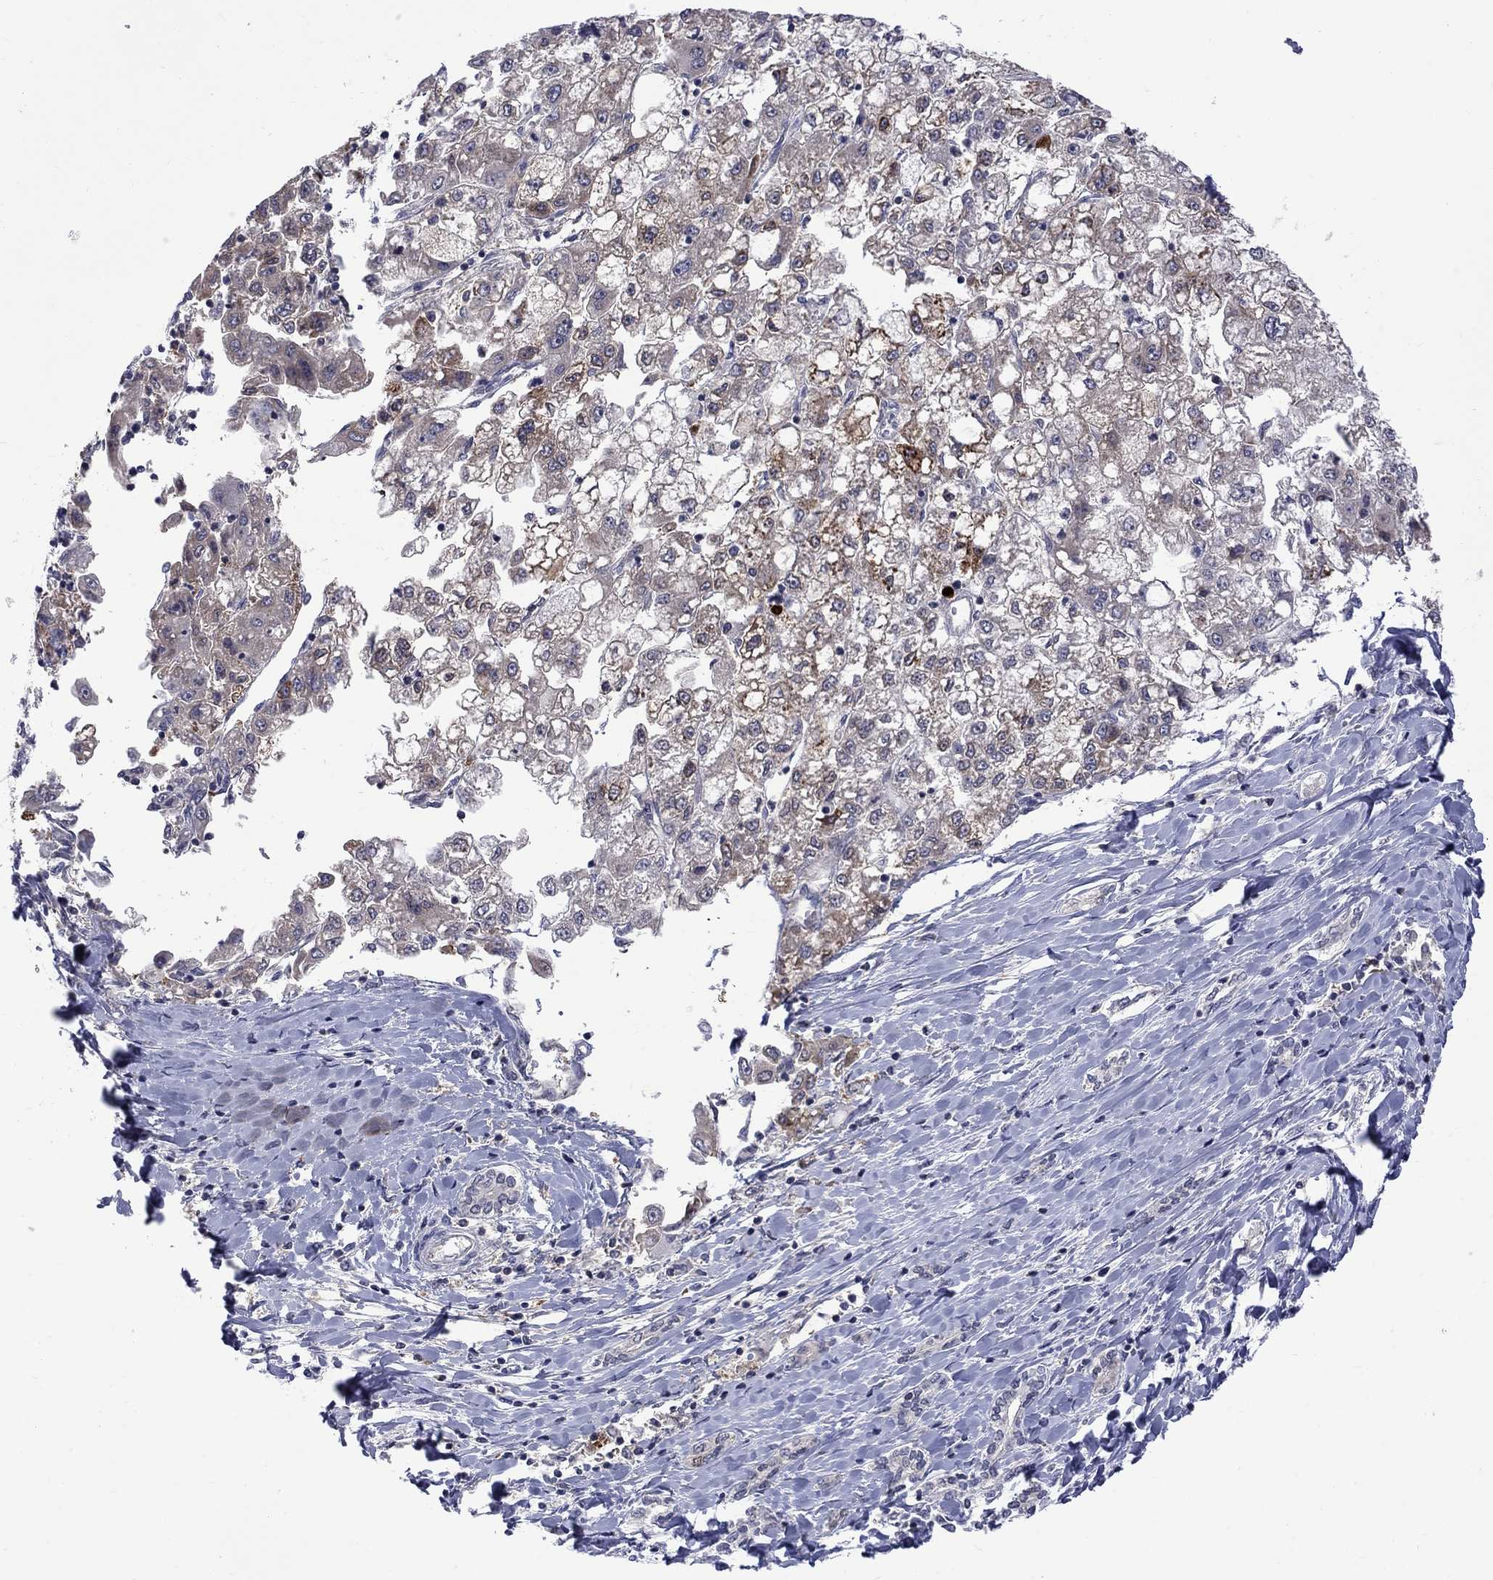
{"staining": {"intensity": "moderate", "quantity": "<25%", "location": "cytoplasmic/membranous"}, "tissue": "liver cancer", "cell_type": "Tumor cells", "image_type": "cancer", "snomed": [{"axis": "morphology", "description": "Carcinoma, Hepatocellular, NOS"}, {"axis": "topography", "description": "Liver"}], "caption": "Liver cancer (hepatocellular carcinoma) was stained to show a protein in brown. There is low levels of moderate cytoplasmic/membranous expression in approximately <25% of tumor cells. (DAB (3,3'-diaminobenzidine) = brown stain, brightfield microscopy at high magnification).", "gene": "HKDC1", "patient": {"sex": "male", "age": 40}}